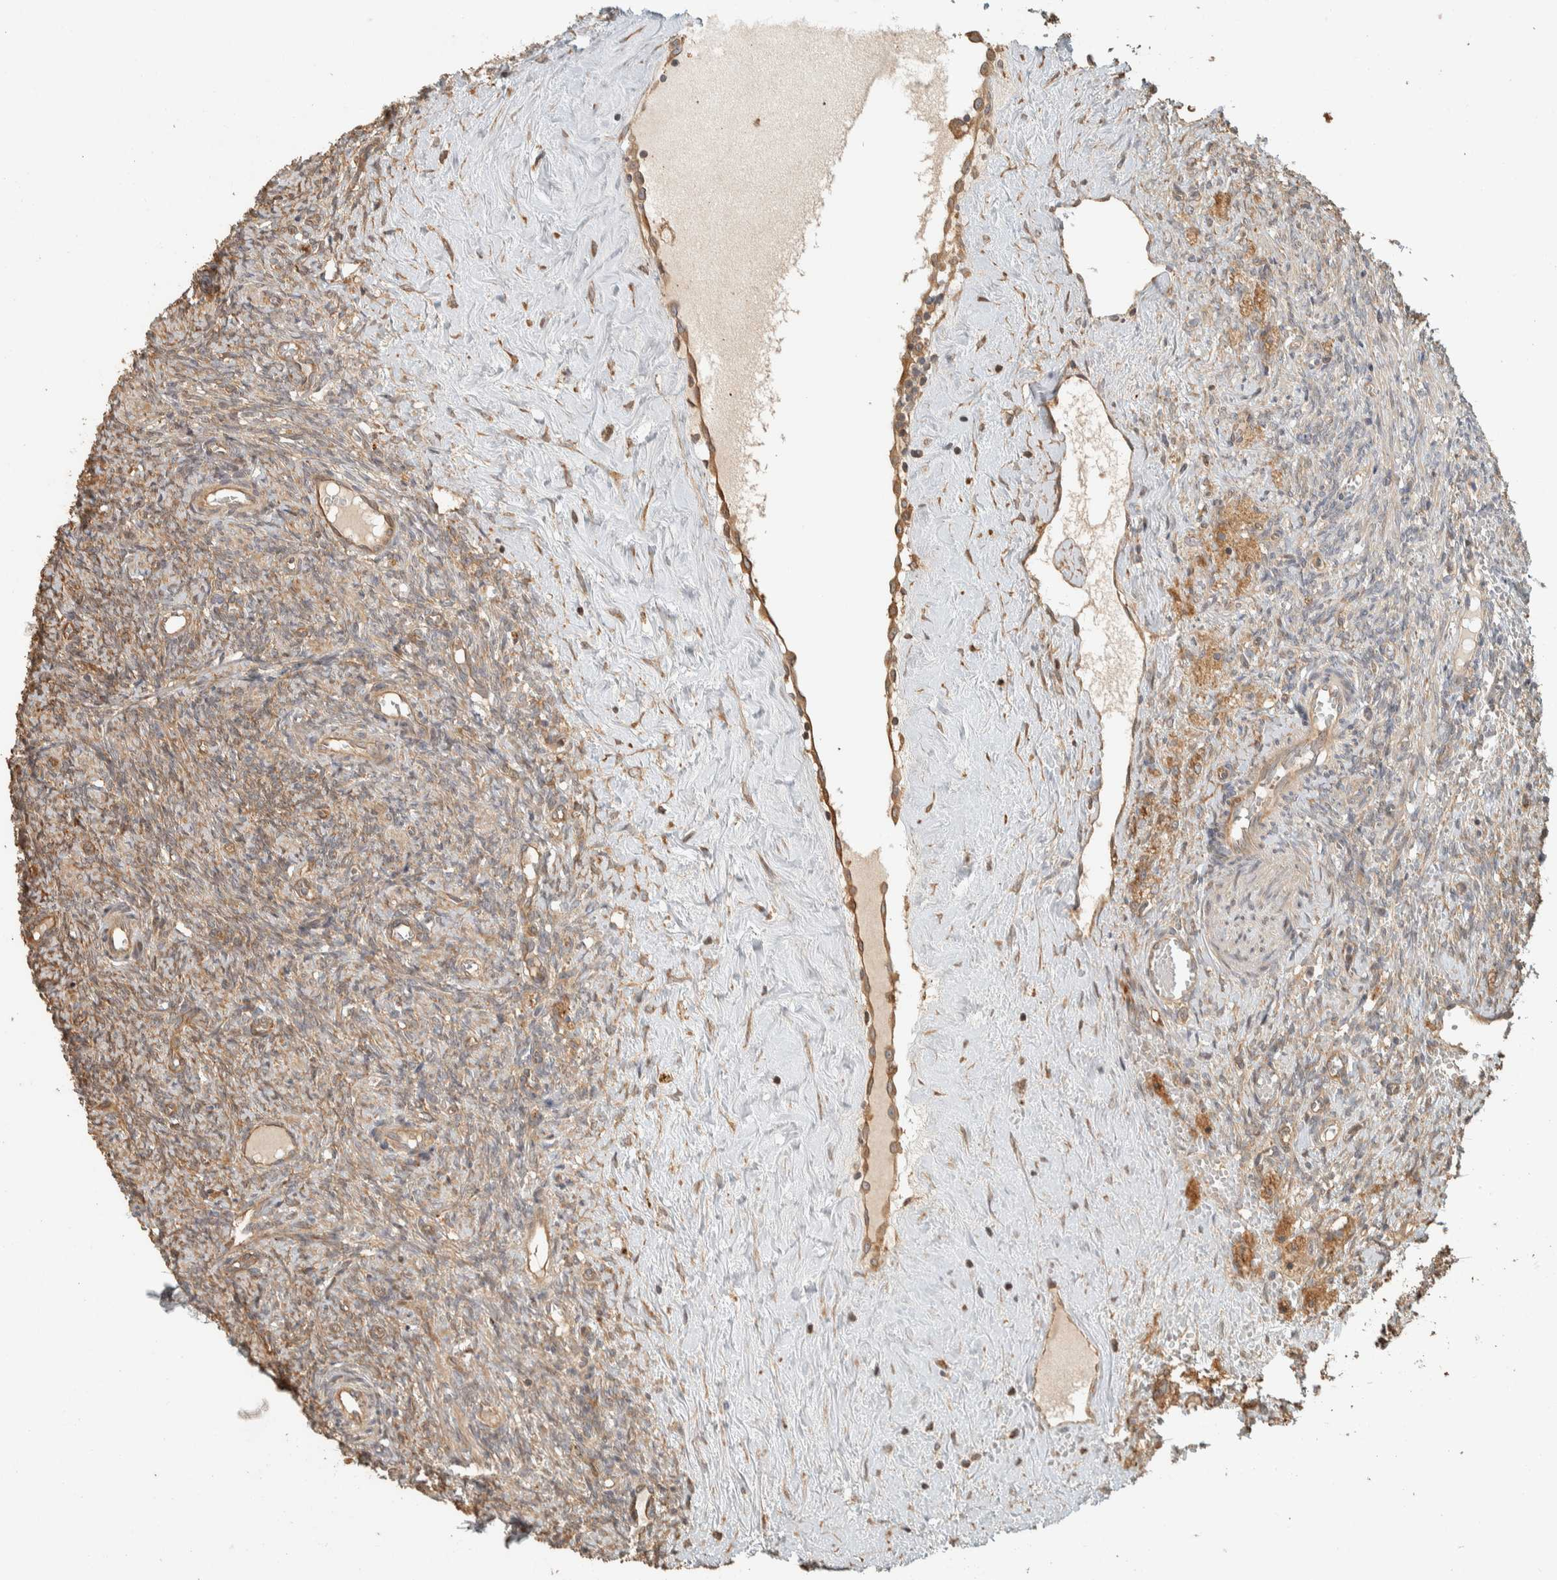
{"staining": {"intensity": "weak", "quantity": "25%-75%", "location": "cytoplasmic/membranous"}, "tissue": "ovary", "cell_type": "Ovarian stroma cells", "image_type": "normal", "snomed": [{"axis": "morphology", "description": "Normal tissue, NOS"}, {"axis": "topography", "description": "Ovary"}], "caption": "A photomicrograph showing weak cytoplasmic/membranous staining in about 25%-75% of ovarian stroma cells in unremarkable ovary, as visualized by brown immunohistochemical staining.", "gene": "EXOC7", "patient": {"sex": "female", "age": 41}}